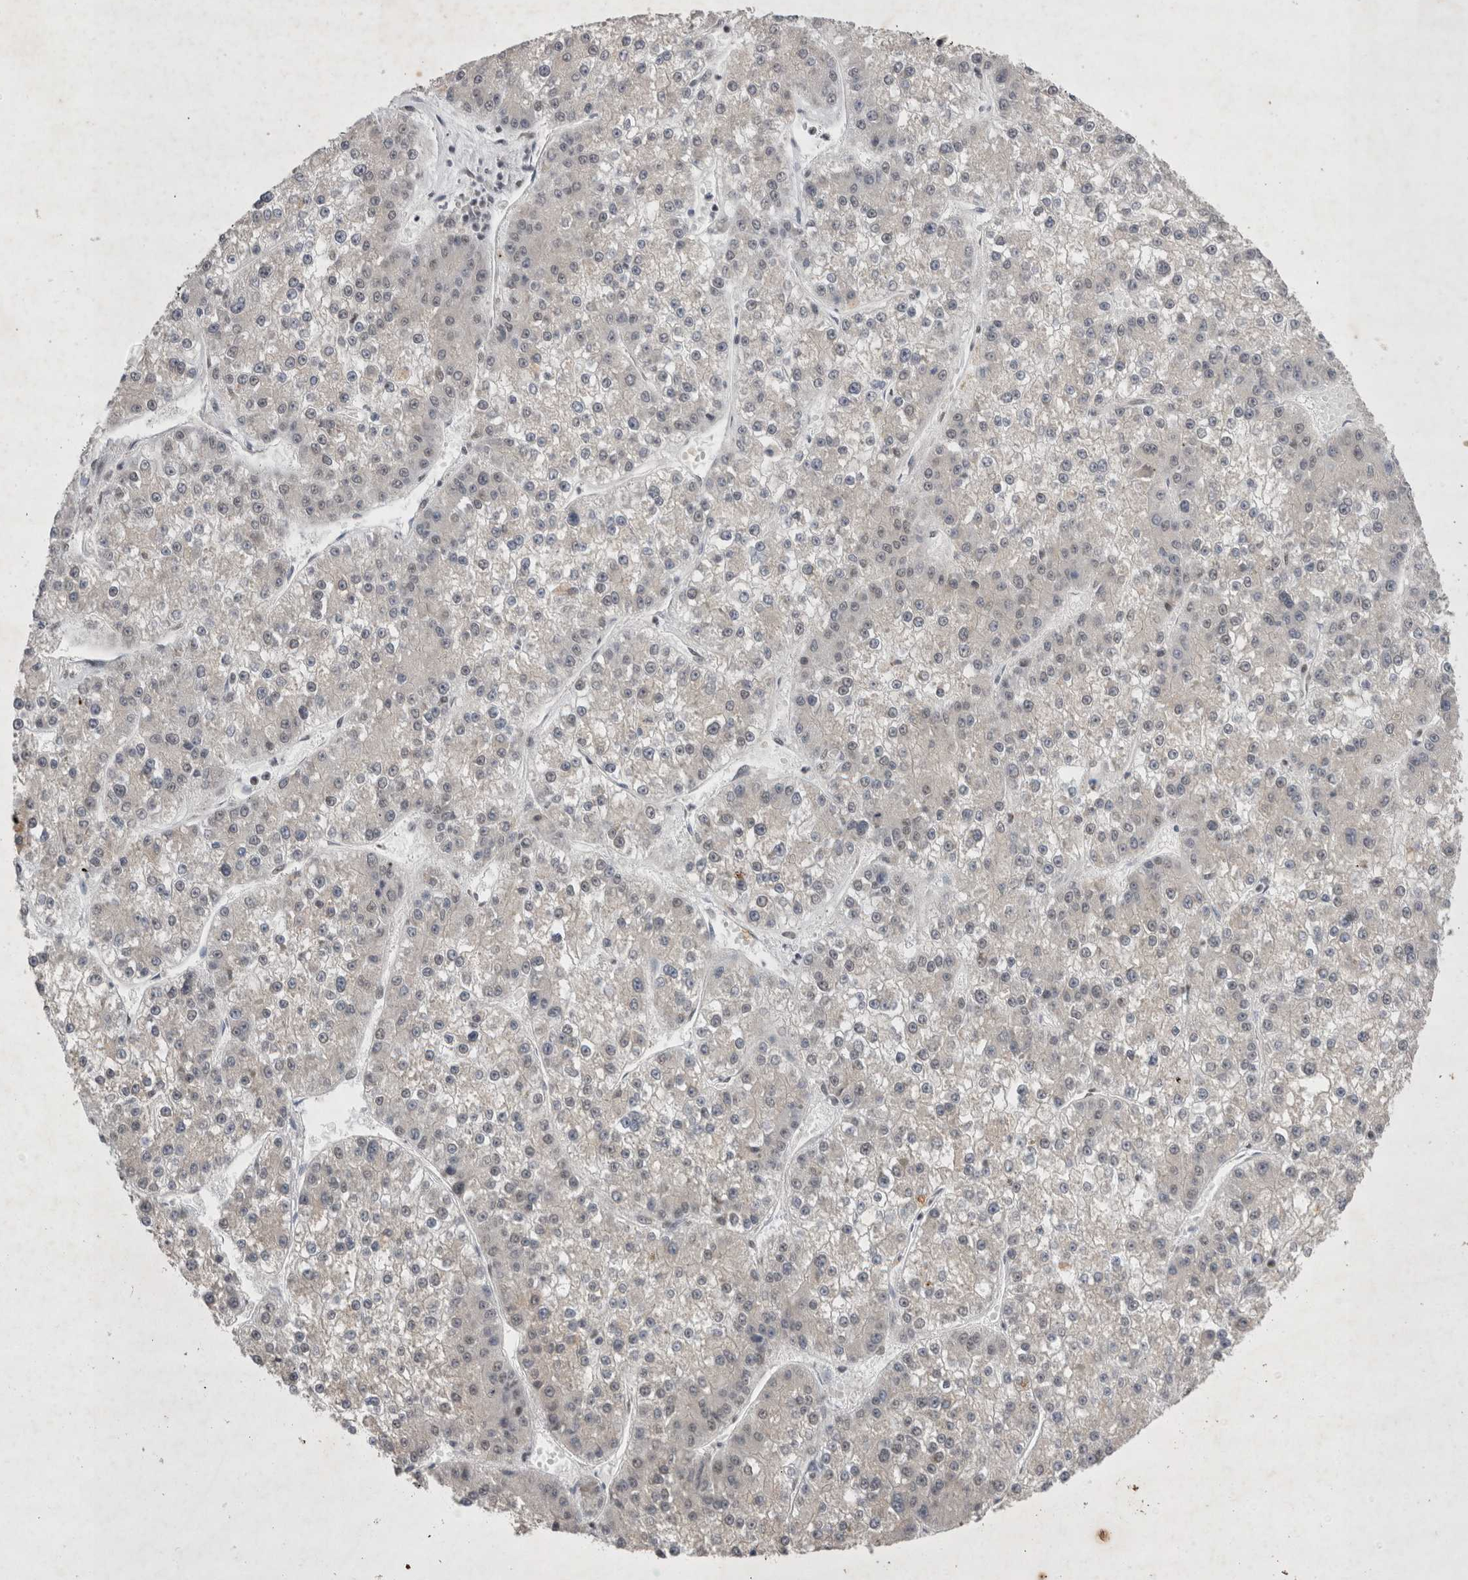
{"staining": {"intensity": "negative", "quantity": "none", "location": "none"}, "tissue": "liver cancer", "cell_type": "Tumor cells", "image_type": "cancer", "snomed": [{"axis": "morphology", "description": "Carcinoma, Hepatocellular, NOS"}, {"axis": "topography", "description": "Liver"}], "caption": "A high-resolution histopathology image shows immunohistochemistry (IHC) staining of liver cancer (hepatocellular carcinoma), which displays no significant expression in tumor cells. Brightfield microscopy of immunohistochemistry (IHC) stained with DAB (3,3'-diaminobenzidine) (brown) and hematoxylin (blue), captured at high magnification.", "gene": "RBM6", "patient": {"sex": "female", "age": 73}}